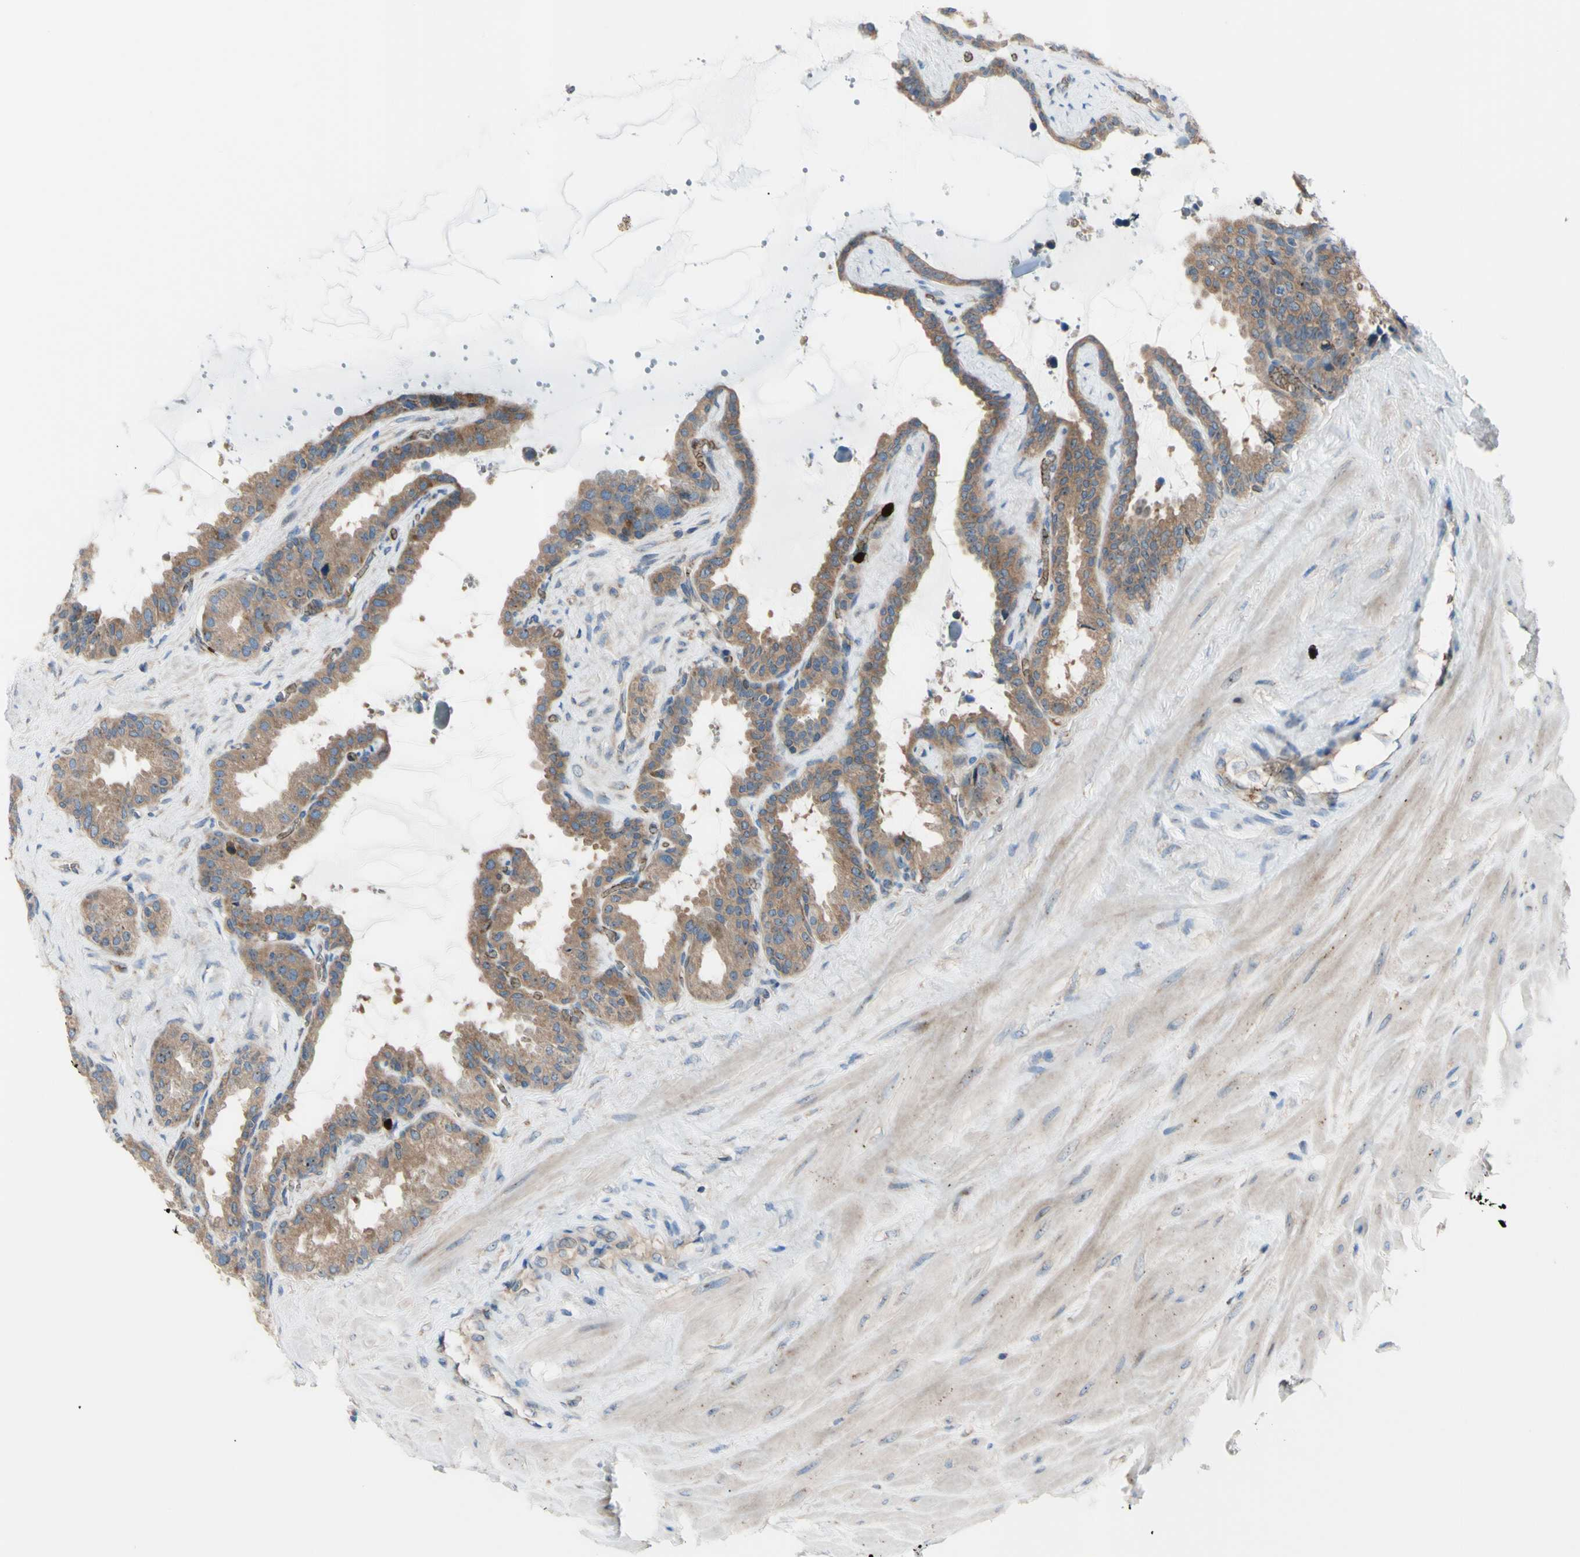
{"staining": {"intensity": "moderate", "quantity": ">75%", "location": "cytoplasmic/membranous"}, "tissue": "seminal vesicle", "cell_type": "Glandular cells", "image_type": "normal", "snomed": [{"axis": "morphology", "description": "Normal tissue, NOS"}, {"axis": "topography", "description": "Seminal veicle"}], "caption": "Brown immunohistochemical staining in unremarkable human seminal vesicle displays moderate cytoplasmic/membranous positivity in about >75% of glandular cells.", "gene": "USP9X", "patient": {"sex": "male", "age": 46}}